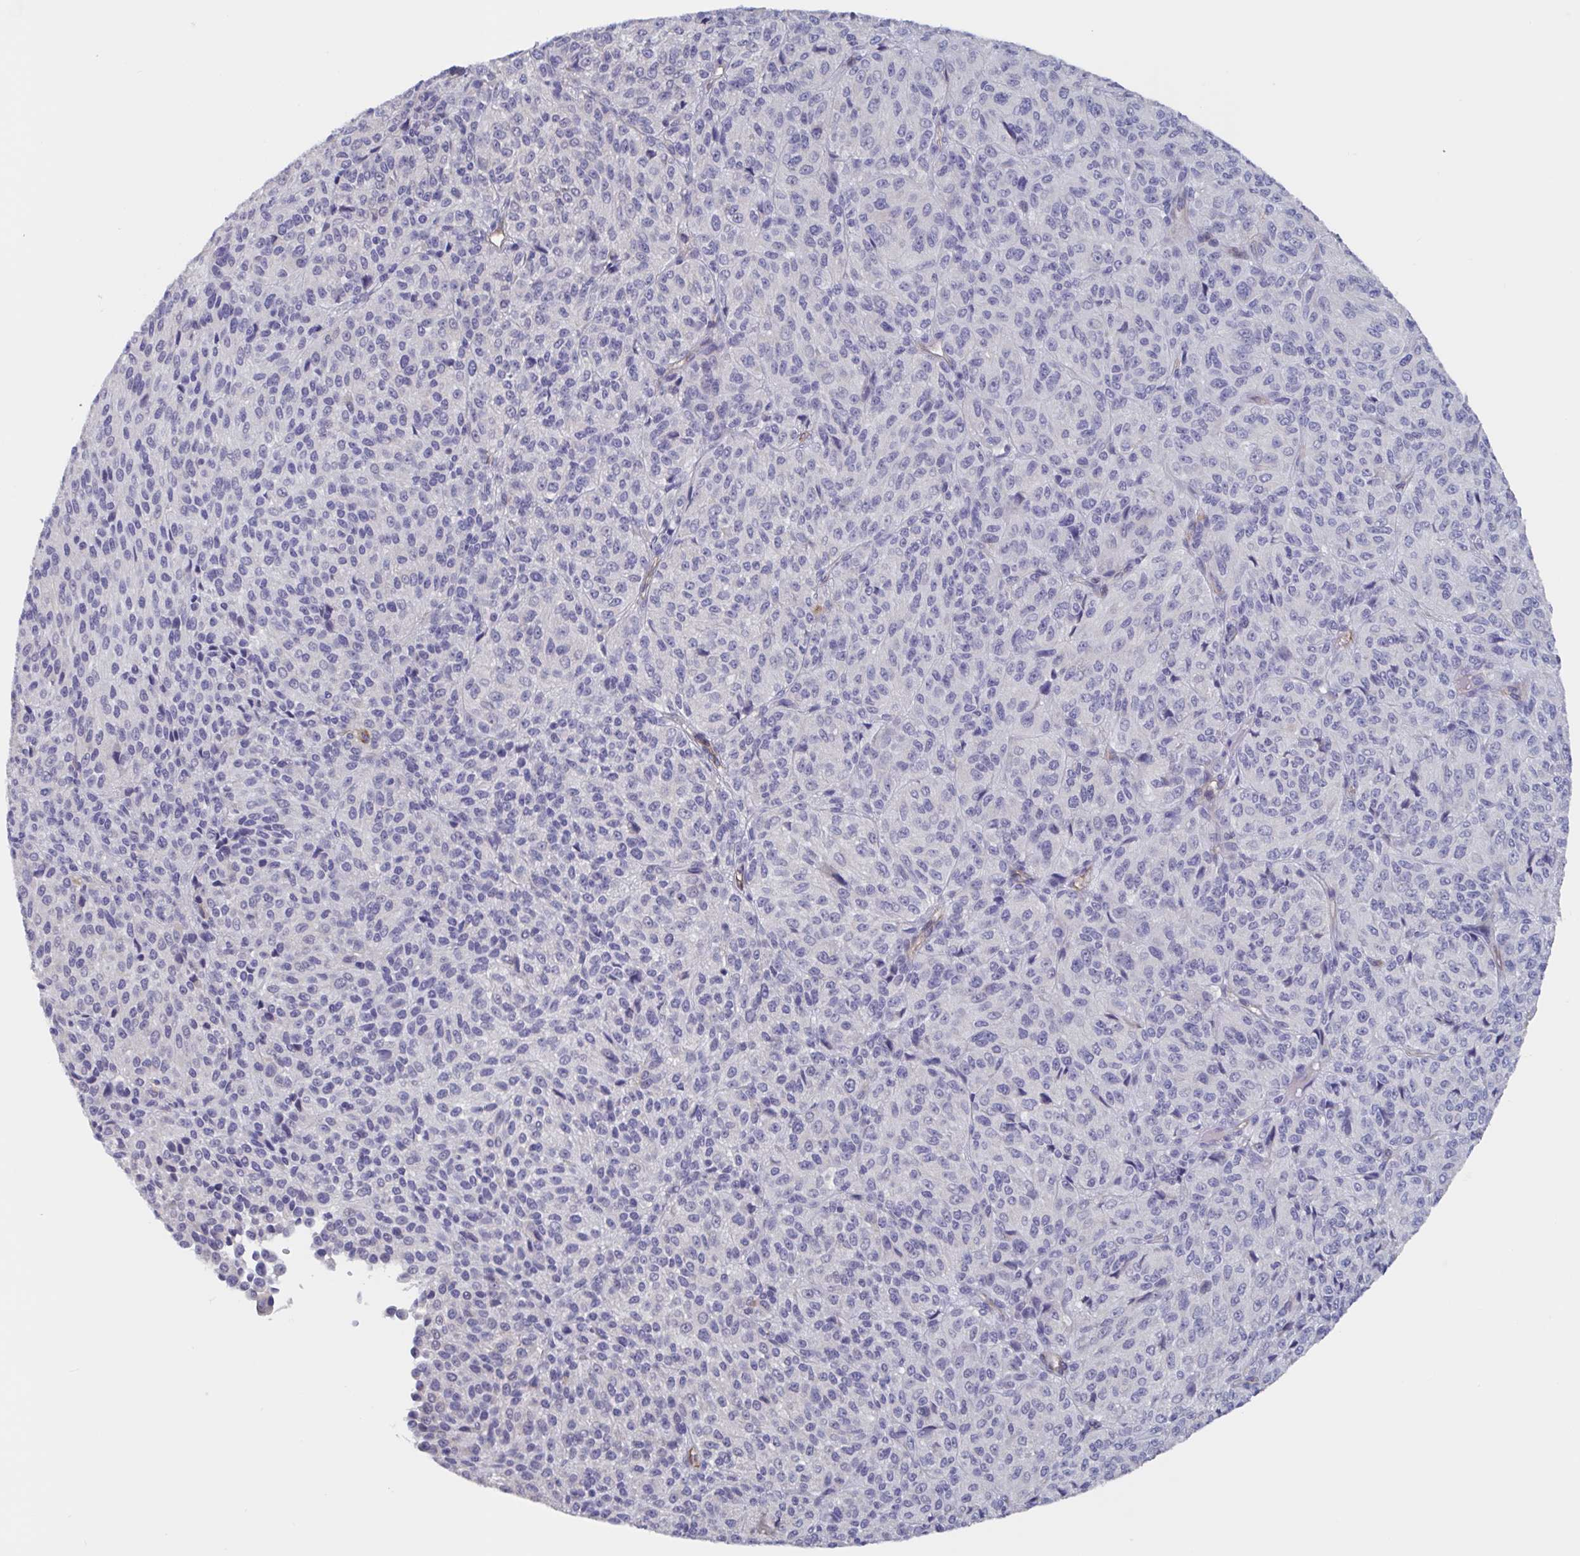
{"staining": {"intensity": "negative", "quantity": "none", "location": "none"}, "tissue": "melanoma", "cell_type": "Tumor cells", "image_type": "cancer", "snomed": [{"axis": "morphology", "description": "Malignant melanoma, Metastatic site"}, {"axis": "topography", "description": "Brain"}], "caption": "A micrograph of melanoma stained for a protein displays no brown staining in tumor cells.", "gene": "ST14", "patient": {"sex": "female", "age": 56}}